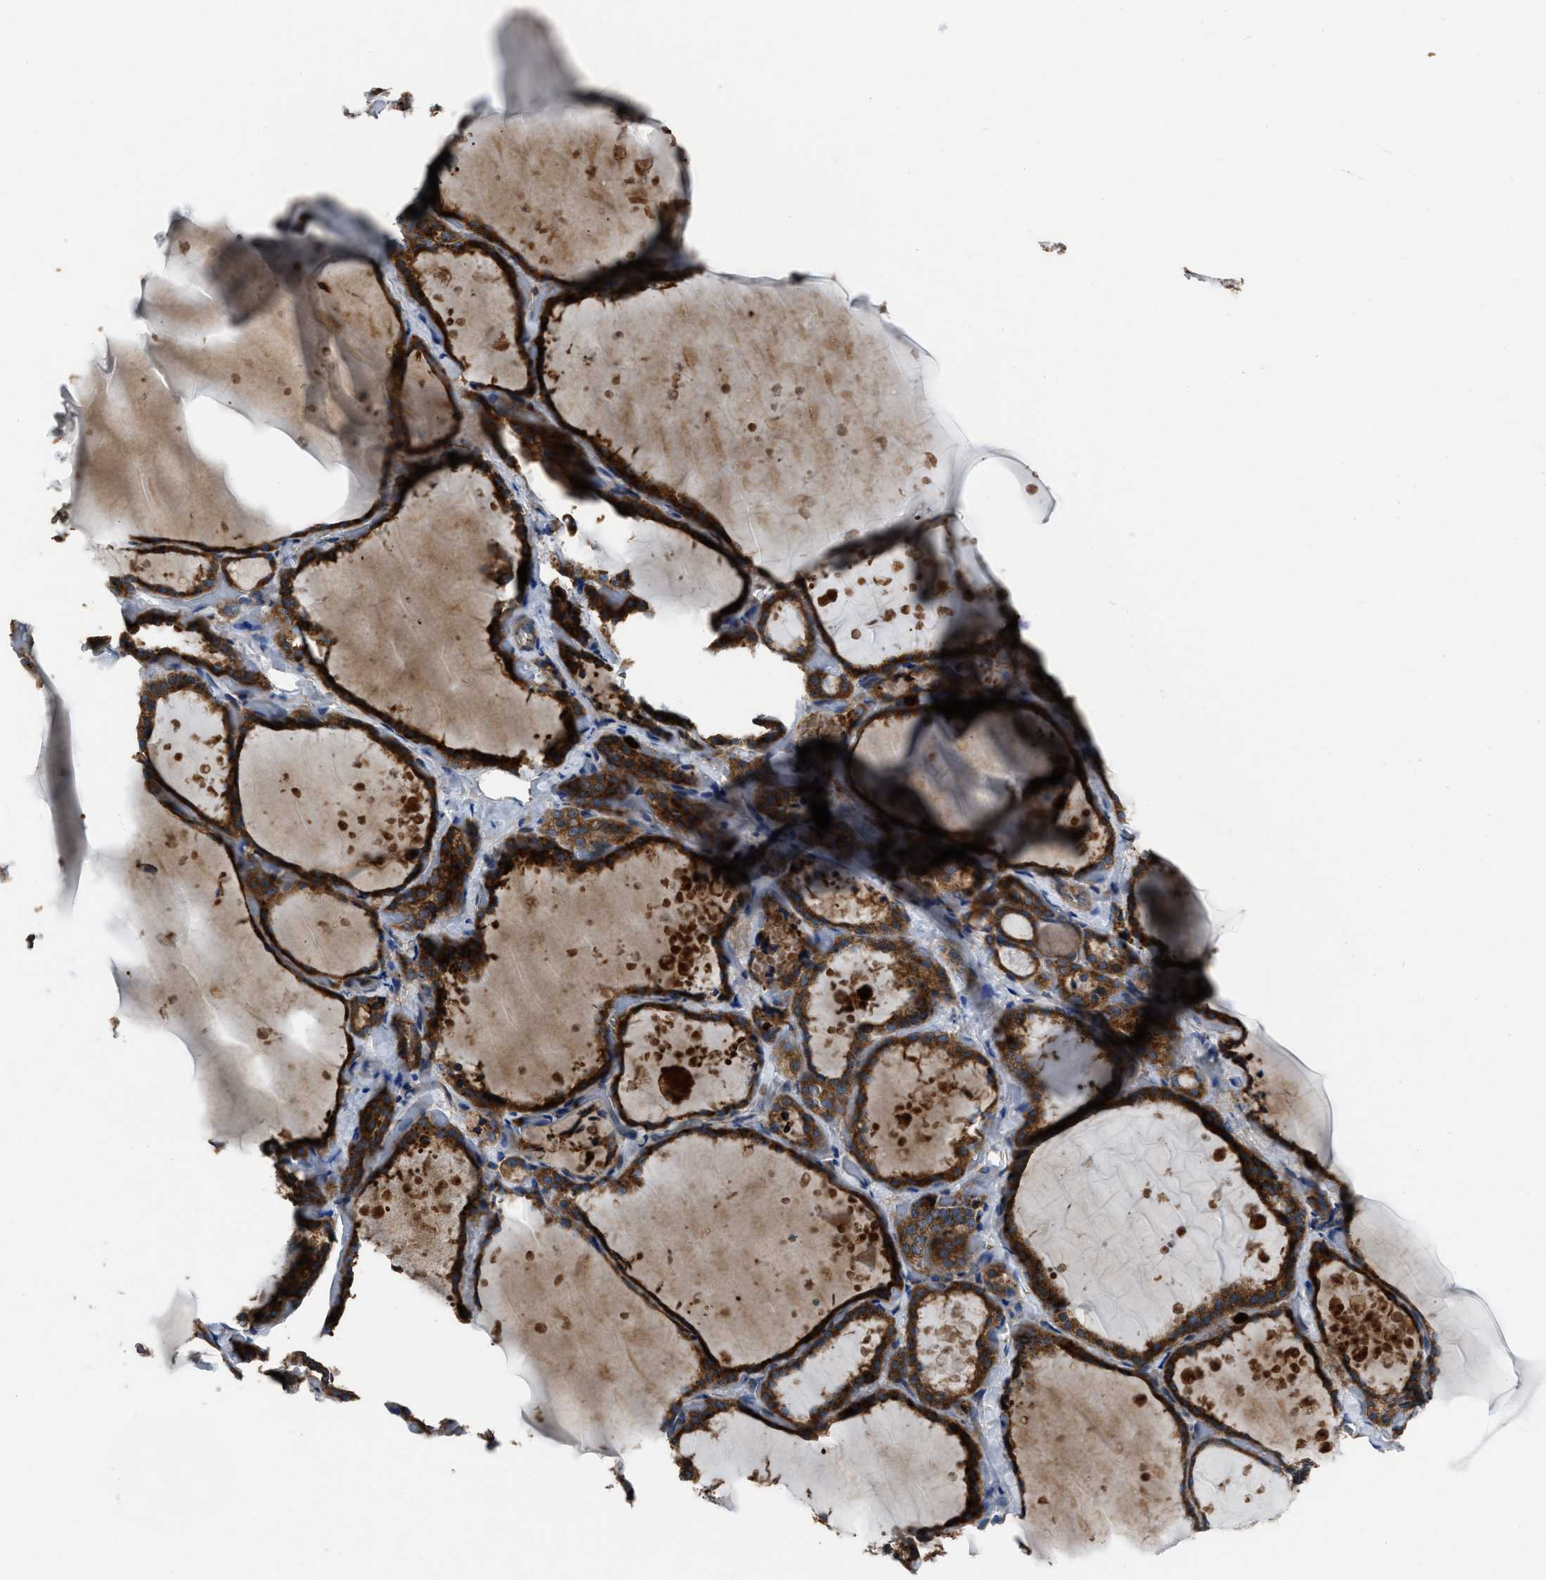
{"staining": {"intensity": "strong", "quantity": ">75%", "location": "cytoplasmic/membranous"}, "tissue": "thyroid gland", "cell_type": "Glandular cells", "image_type": "normal", "snomed": [{"axis": "morphology", "description": "Normal tissue, NOS"}, {"axis": "topography", "description": "Thyroid gland"}], "caption": "Immunohistochemistry histopathology image of normal thyroid gland: thyroid gland stained using immunohistochemistry exhibits high levels of strong protein expression localized specifically in the cytoplasmic/membranous of glandular cells, appearing as a cytoplasmic/membranous brown color.", "gene": "ANGPT1", "patient": {"sex": "female", "age": 44}}